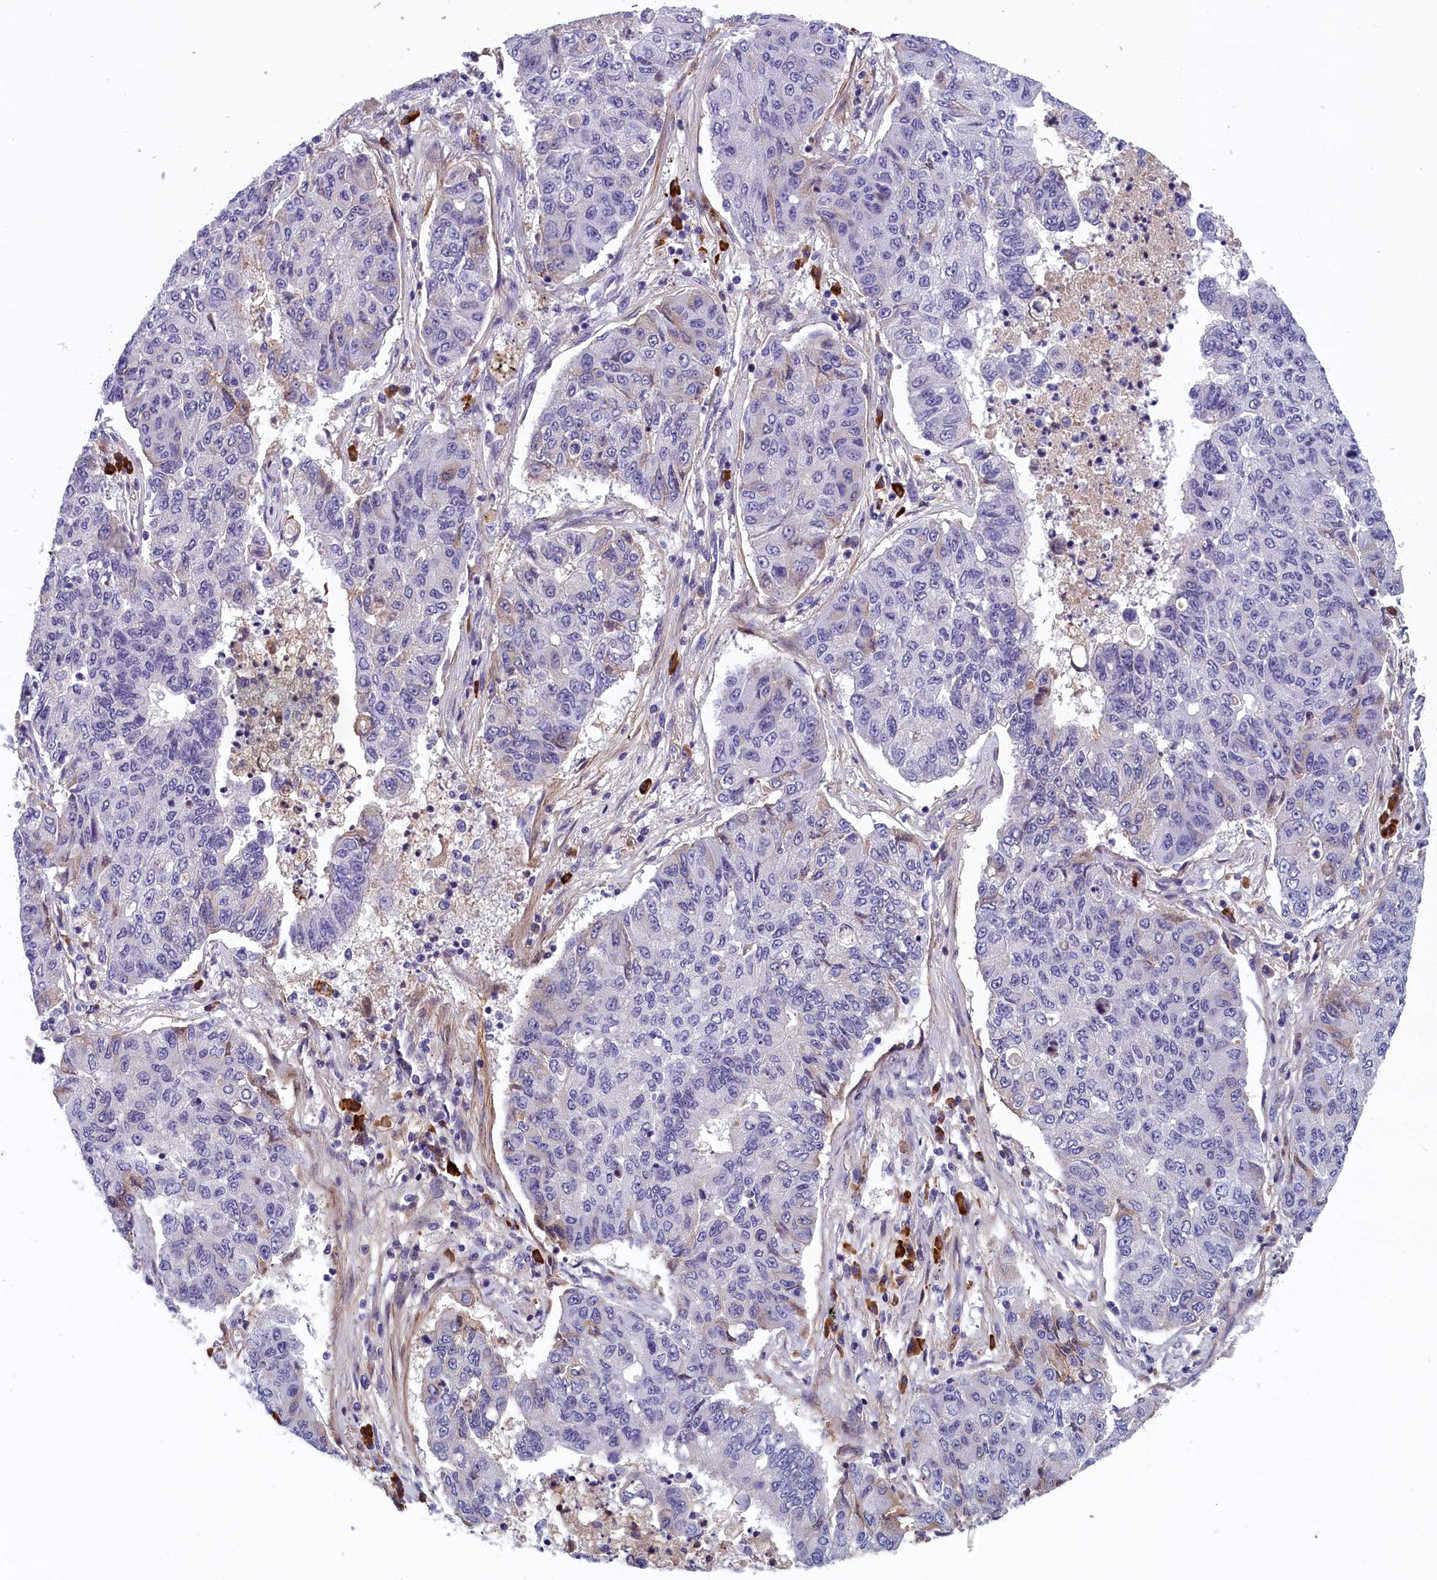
{"staining": {"intensity": "negative", "quantity": "none", "location": "none"}, "tissue": "lung cancer", "cell_type": "Tumor cells", "image_type": "cancer", "snomed": [{"axis": "morphology", "description": "Squamous cell carcinoma, NOS"}, {"axis": "topography", "description": "Lung"}], "caption": "Immunohistochemistry (IHC) of human lung squamous cell carcinoma exhibits no staining in tumor cells. The staining was performed using DAB to visualize the protein expression in brown, while the nuclei were stained in blue with hematoxylin (Magnification: 20x).", "gene": "BCL2L13", "patient": {"sex": "male", "age": 74}}